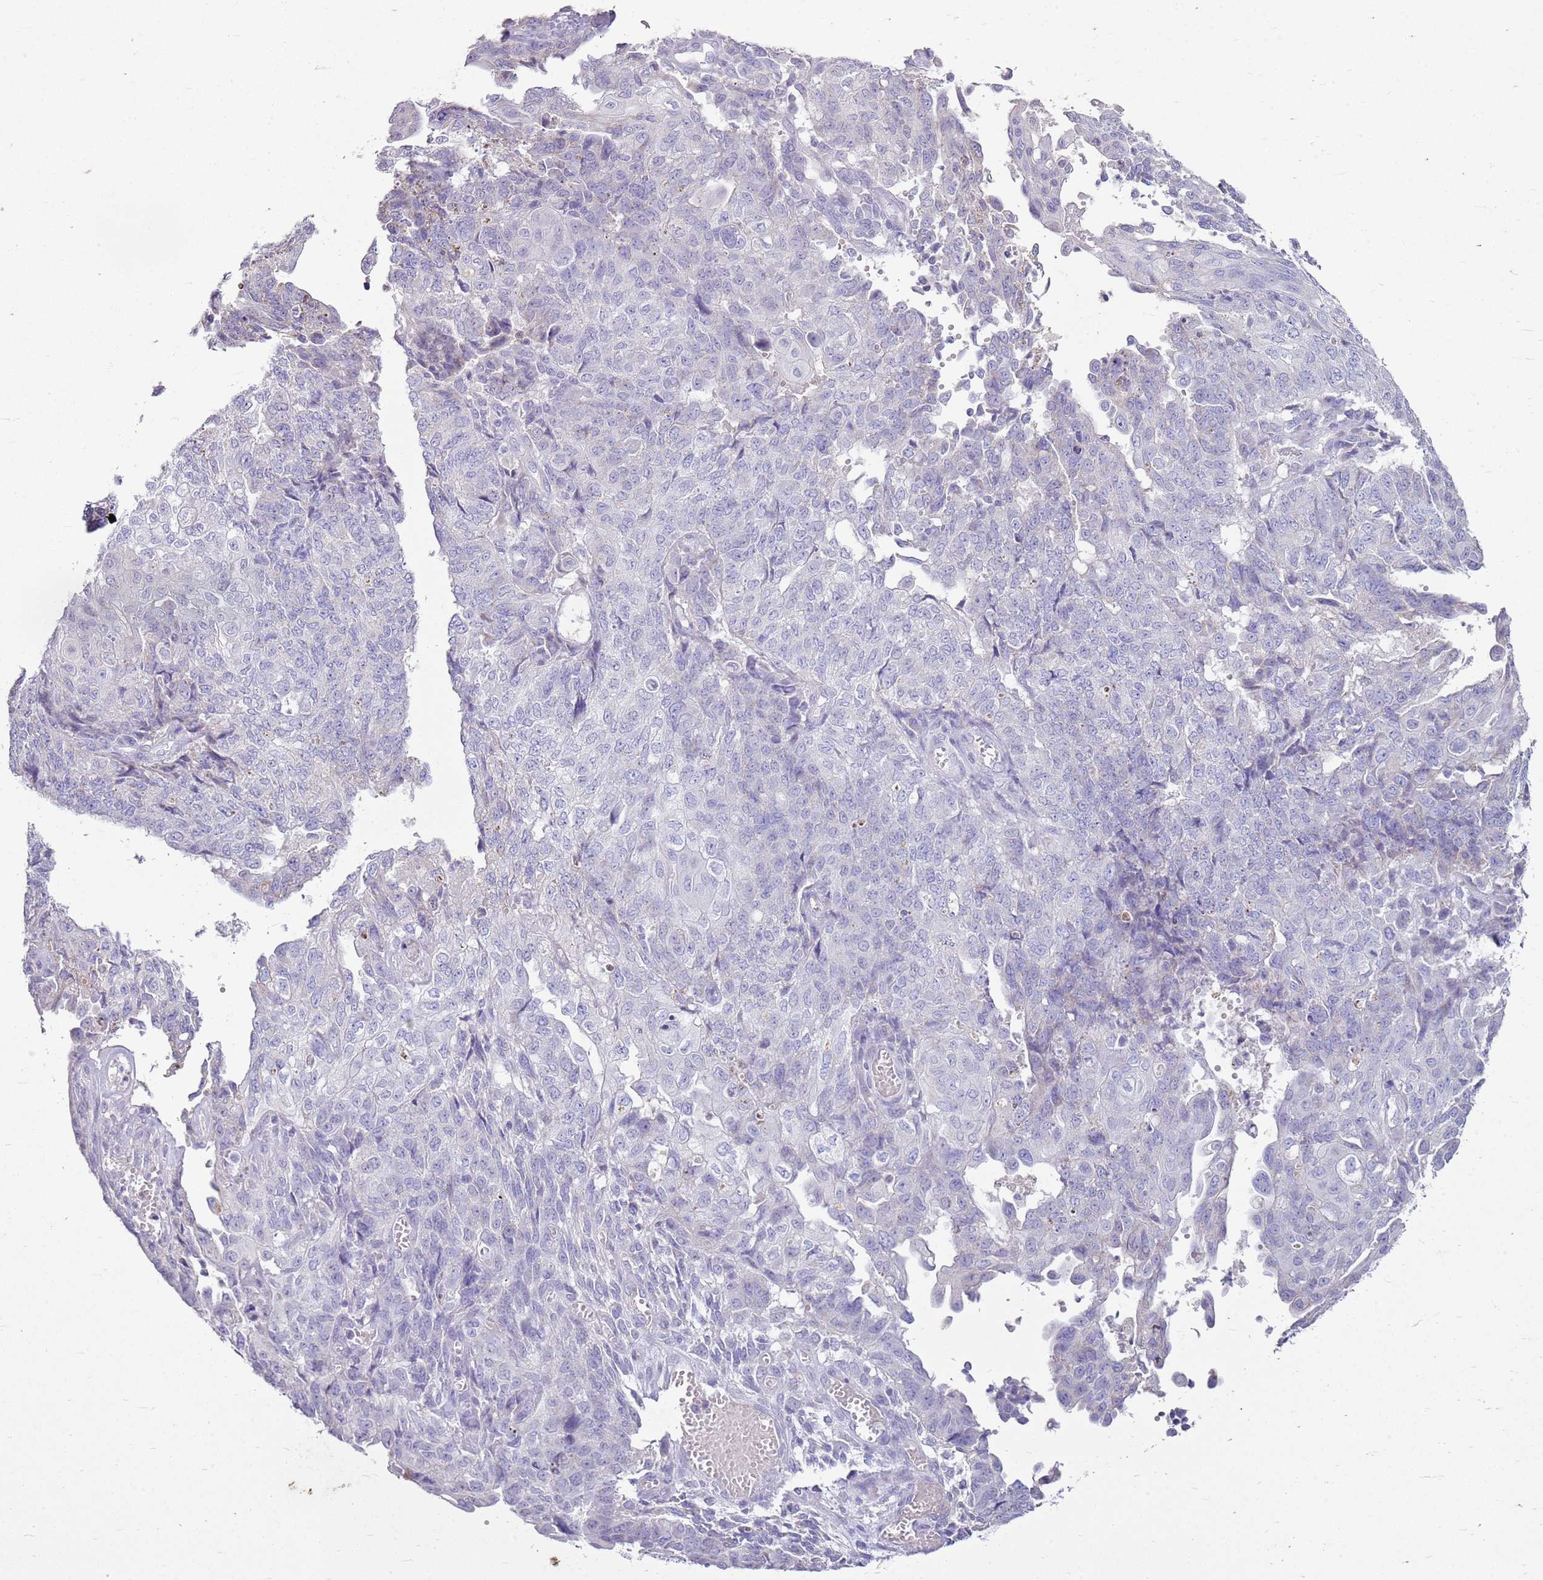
{"staining": {"intensity": "negative", "quantity": "none", "location": "none"}, "tissue": "endometrial cancer", "cell_type": "Tumor cells", "image_type": "cancer", "snomed": [{"axis": "morphology", "description": "Adenocarcinoma, NOS"}, {"axis": "topography", "description": "Endometrium"}], "caption": "There is no significant staining in tumor cells of endometrial adenocarcinoma. The staining is performed using DAB (3,3'-diaminobenzidine) brown chromogen with nuclei counter-stained in using hematoxylin.", "gene": "FABP2", "patient": {"sex": "female", "age": 32}}